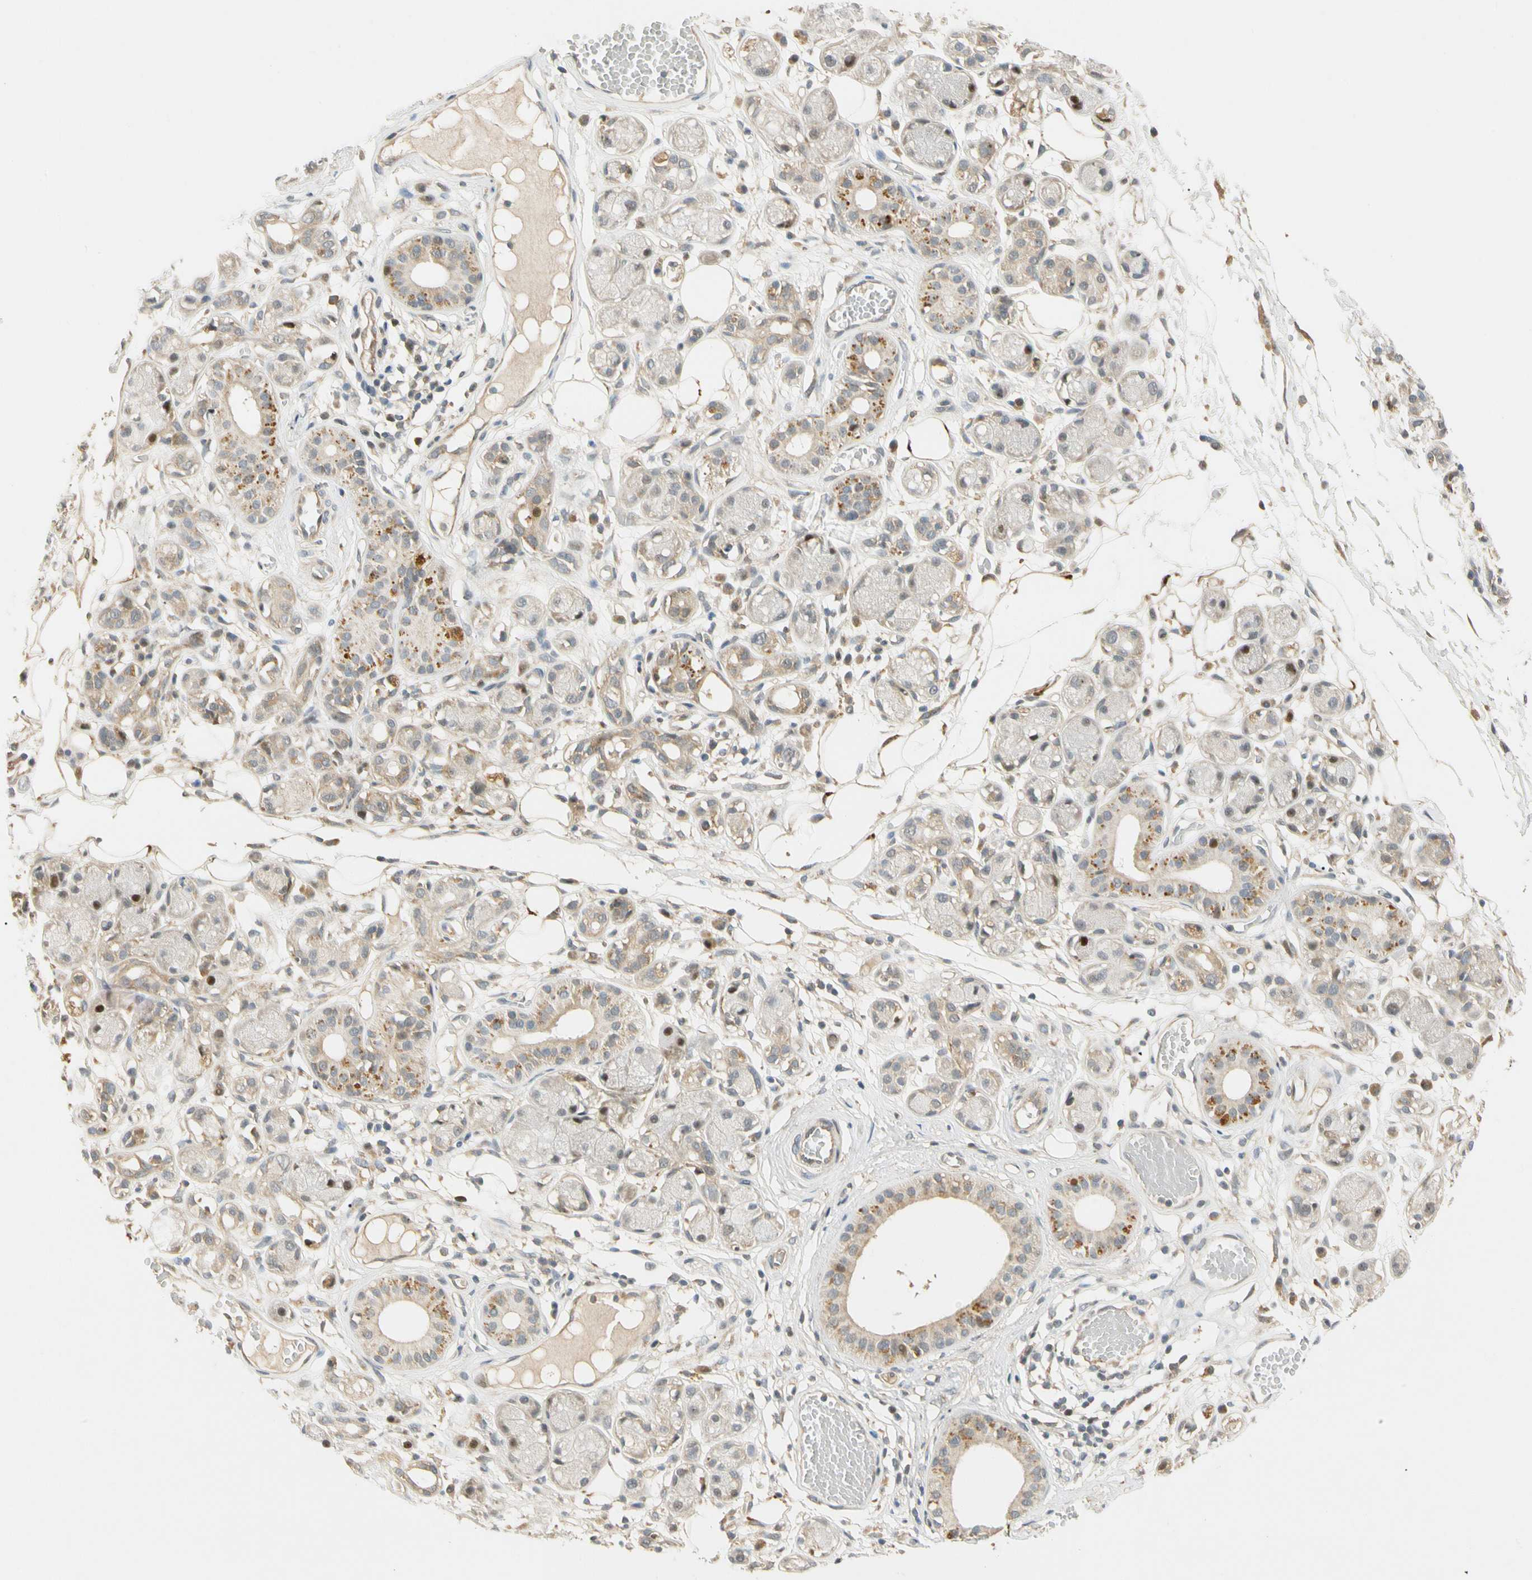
{"staining": {"intensity": "strong", "quantity": "25%-75%", "location": "cytoplasmic/membranous"}, "tissue": "adipose tissue", "cell_type": "Adipocytes", "image_type": "normal", "snomed": [{"axis": "morphology", "description": "Normal tissue, NOS"}, {"axis": "morphology", "description": "Inflammation, NOS"}, {"axis": "topography", "description": "Vascular tissue"}, {"axis": "topography", "description": "Salivary gland"}], "caption": "A high amount of strong cytoplasmic/membranous positivity is appreciated in approximately 25%-75% of adipocytes in unremarkable adipose tissue.", "gene": "GATD1", "patient": {"sex": "female", "age": 75}}